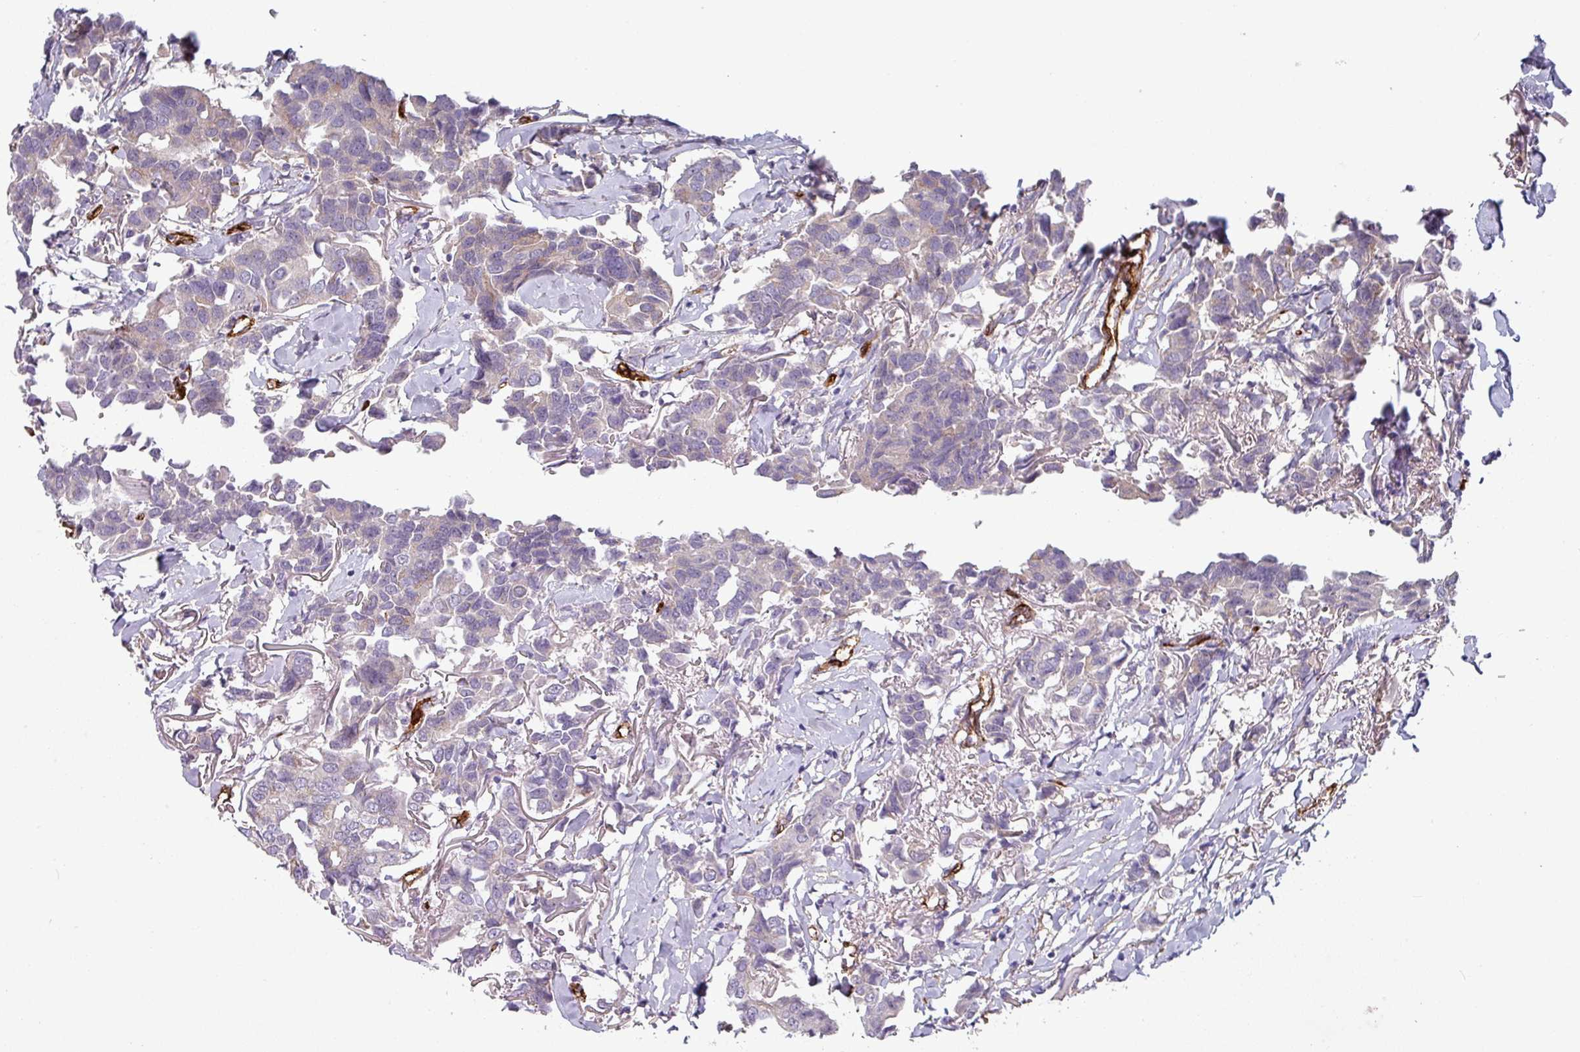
{"staining": {"intensity": "negative", "quantity": "none", "location": "none"}, "tissue": "breast cancer", "cell_type": "Tumor cells", "image_type": "cancer", "snomed": [{"axis": "morphology", "description": "Duct carcinoma"}, {"axis": "topography", "description": "Breast"}], "caption": "This is a image of immunohistochemistry staining of infiltrating ductal carcinoma (breast), which shows no positivity in tumor cells.", "gene": "PRODH2", "patient": {"sex": "female", "age": 80}}